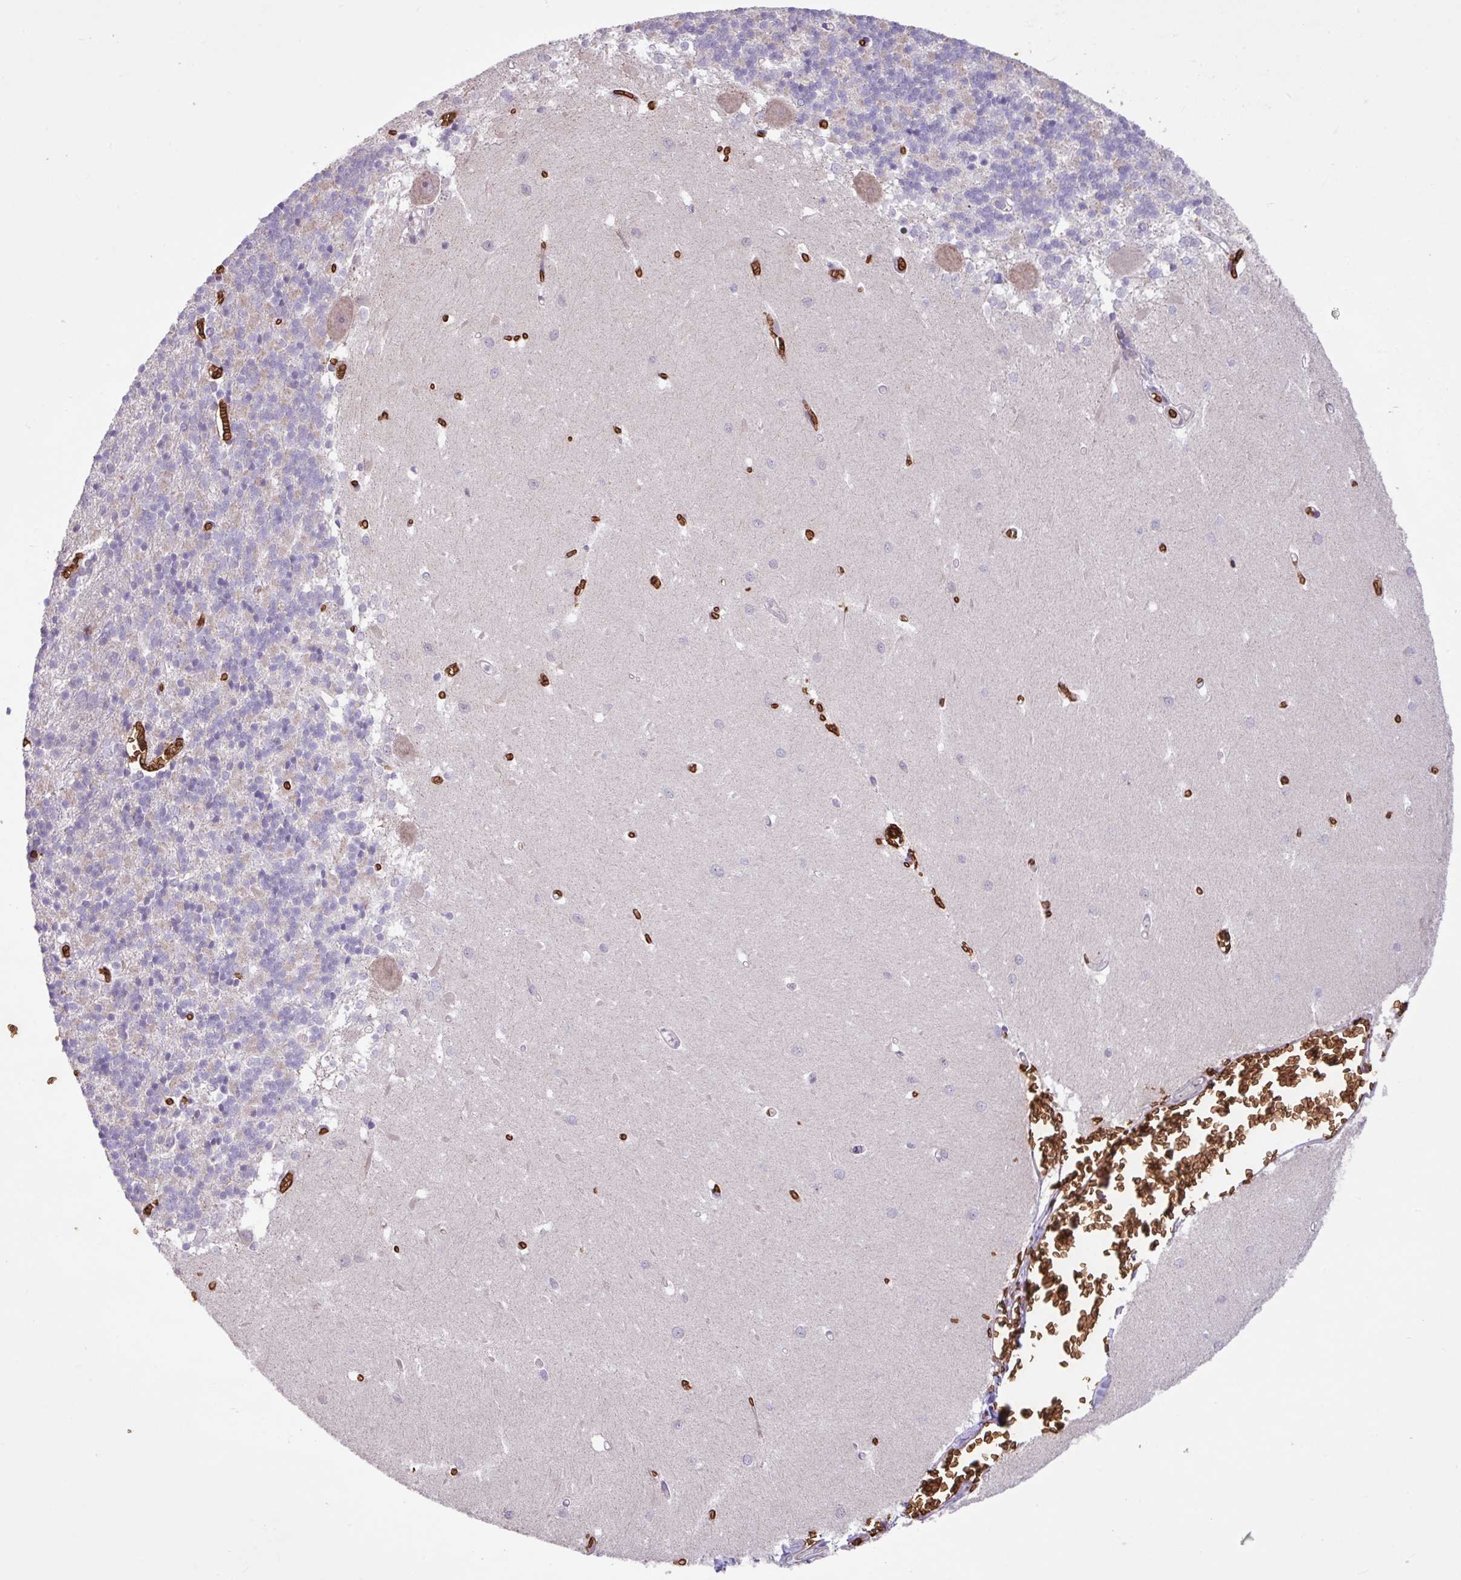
{"staining": {"intensity": "negative", "quantity": "none", "location": "none"}, "tissue": "cerebellum", "cell_type": "Cells in granular layer", "image_type": "normal", "snomed": [{"axis": "morphology", "description": "Normal tissue, NOS"}, {"axis": "topography", "description": "Cerebellum"}], "caption": "The image reveals no staining of cells in granular layer in benign cerebellum.", "gene": "RAD21L1", "patient": {"sex": "male", "age": 37}}